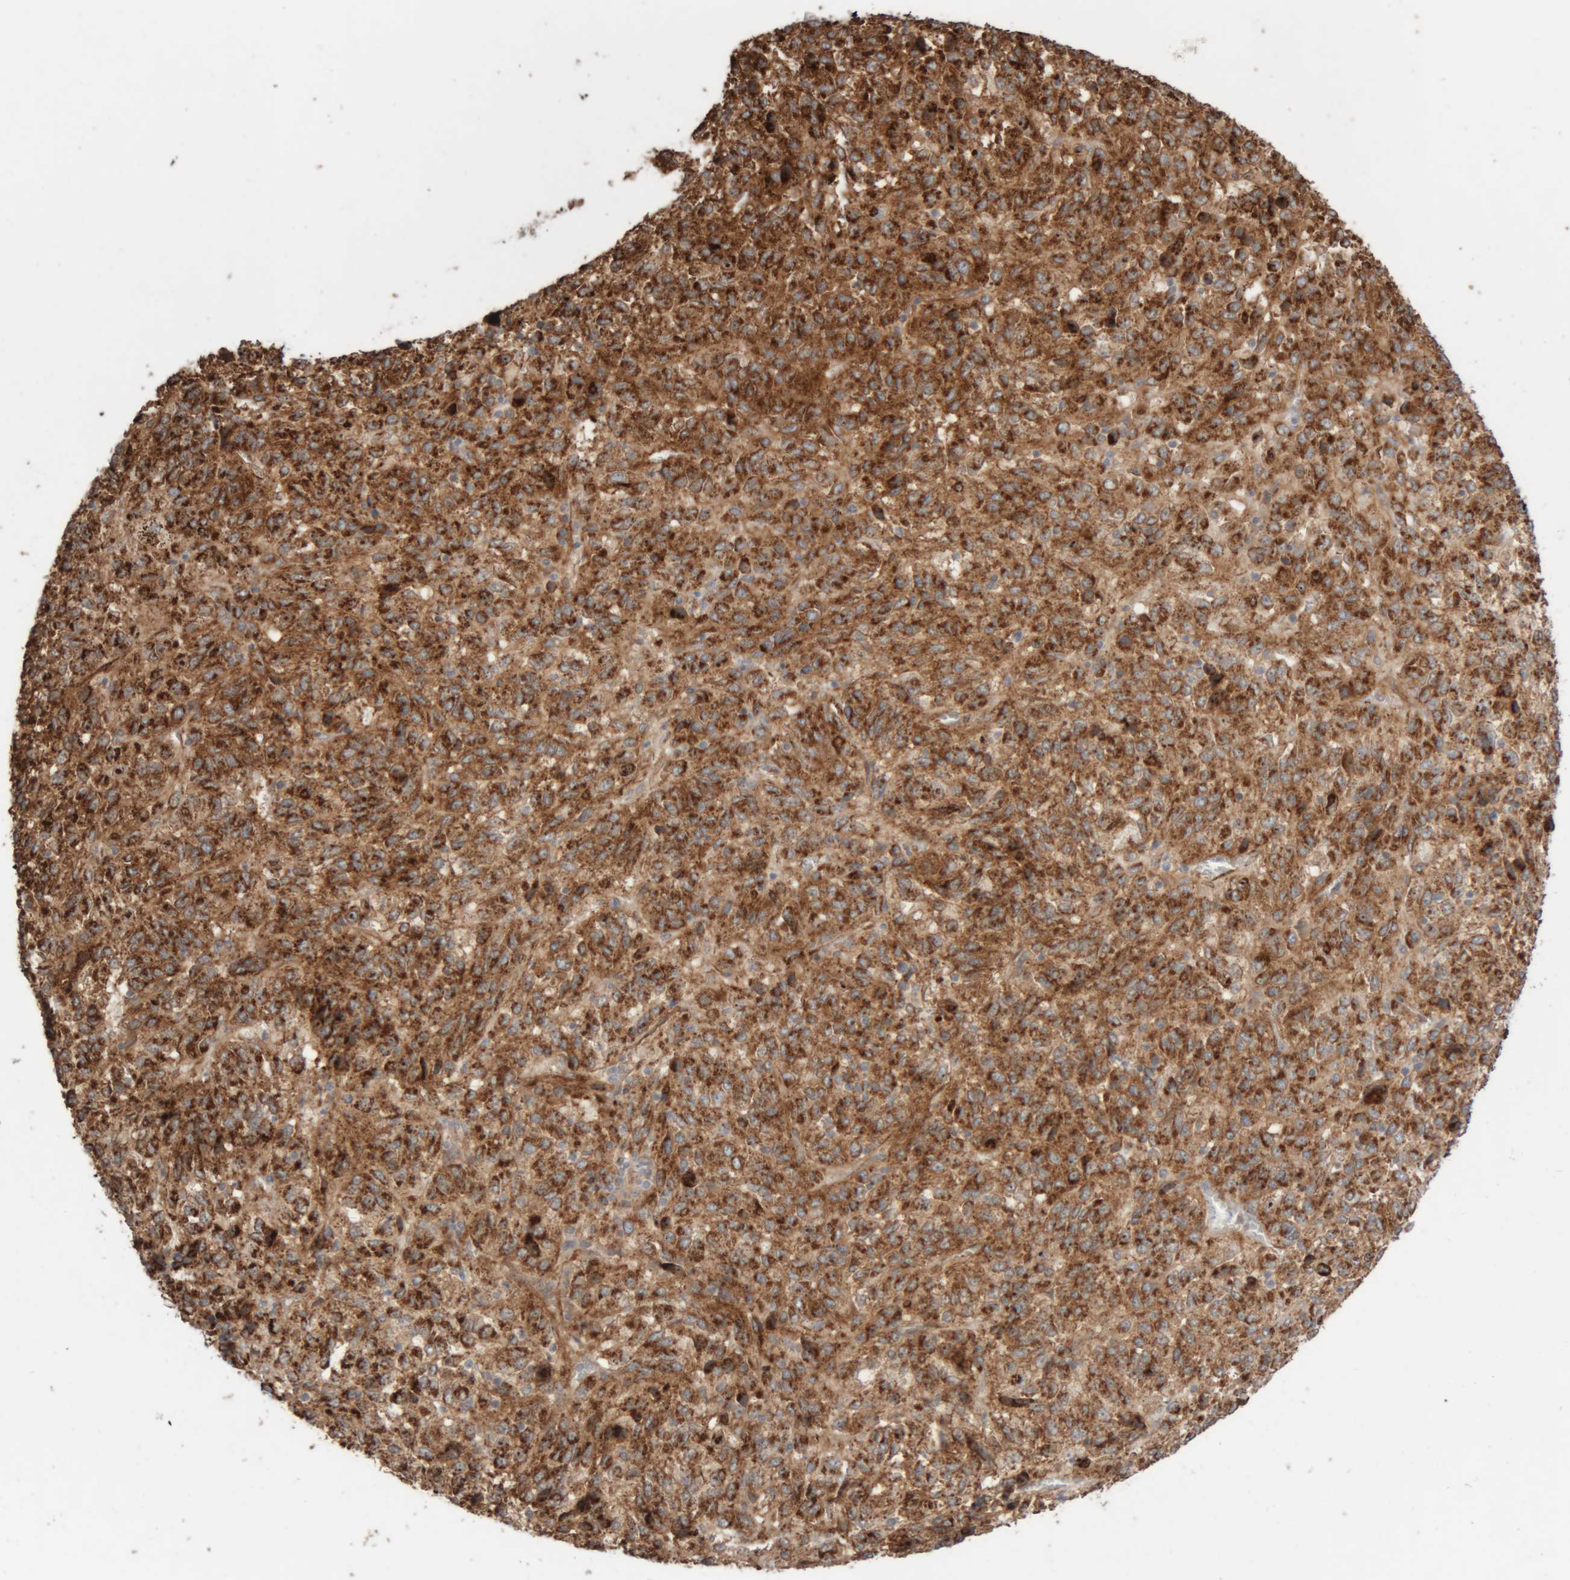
{"staining": {"intensity": "strong", "quantity": ">75%", "location": "cytoplasmic/membranous"}, "tissue": "melanoma", "cell_type": "Tumor cells", "image_type": "cancer", "snomed": [{"axis": "morphology", "description": "Malignant melanoma, Metastatic site"}, {"axis": "topography", "description": "Lung"}], "caption": "This histopathology image exhibits IHC staining of malignant melanoma (metastatic site), with high strong cytoplasmic/membranous staining in approximately >75% of tumor cells.", "gene": "RAB32", "patient": {"sex": "male", "age": 64}}